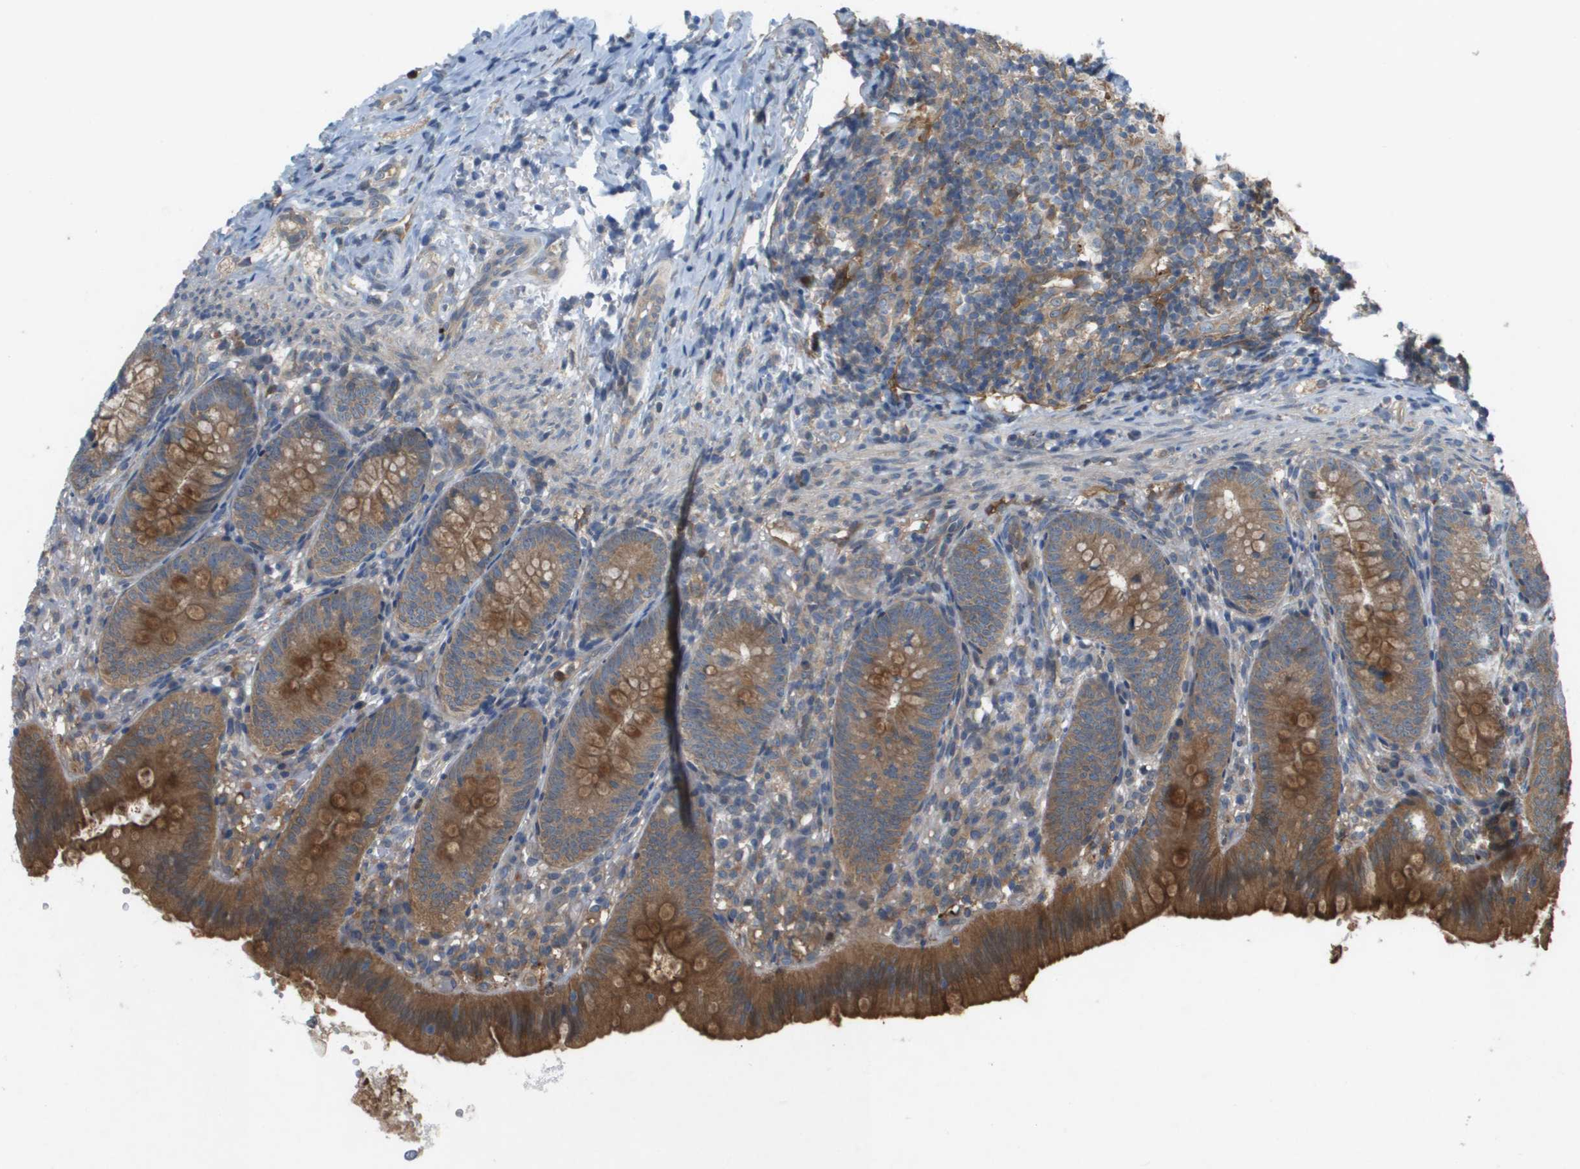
{"staining": {"intensity": "moderate", "quantity": ">75%", "location": "cytoplasmic/membranous"}, "tissue": "appendix", "cell_type": "Glandular cells", "image_type": "normal", "snomed": [{"axis": "morphology", "description": "Normal tissue, NOS"}, {"axis": "topography", "description": "Appendix"}], "caption": "Protein staining by IHC displays moderate cytoplasmic/membranous positivity in approximately >75% of glandular cells in normal appendix.", "gene": "PALD1", "patient": {"sex": "male", "age": 1}}